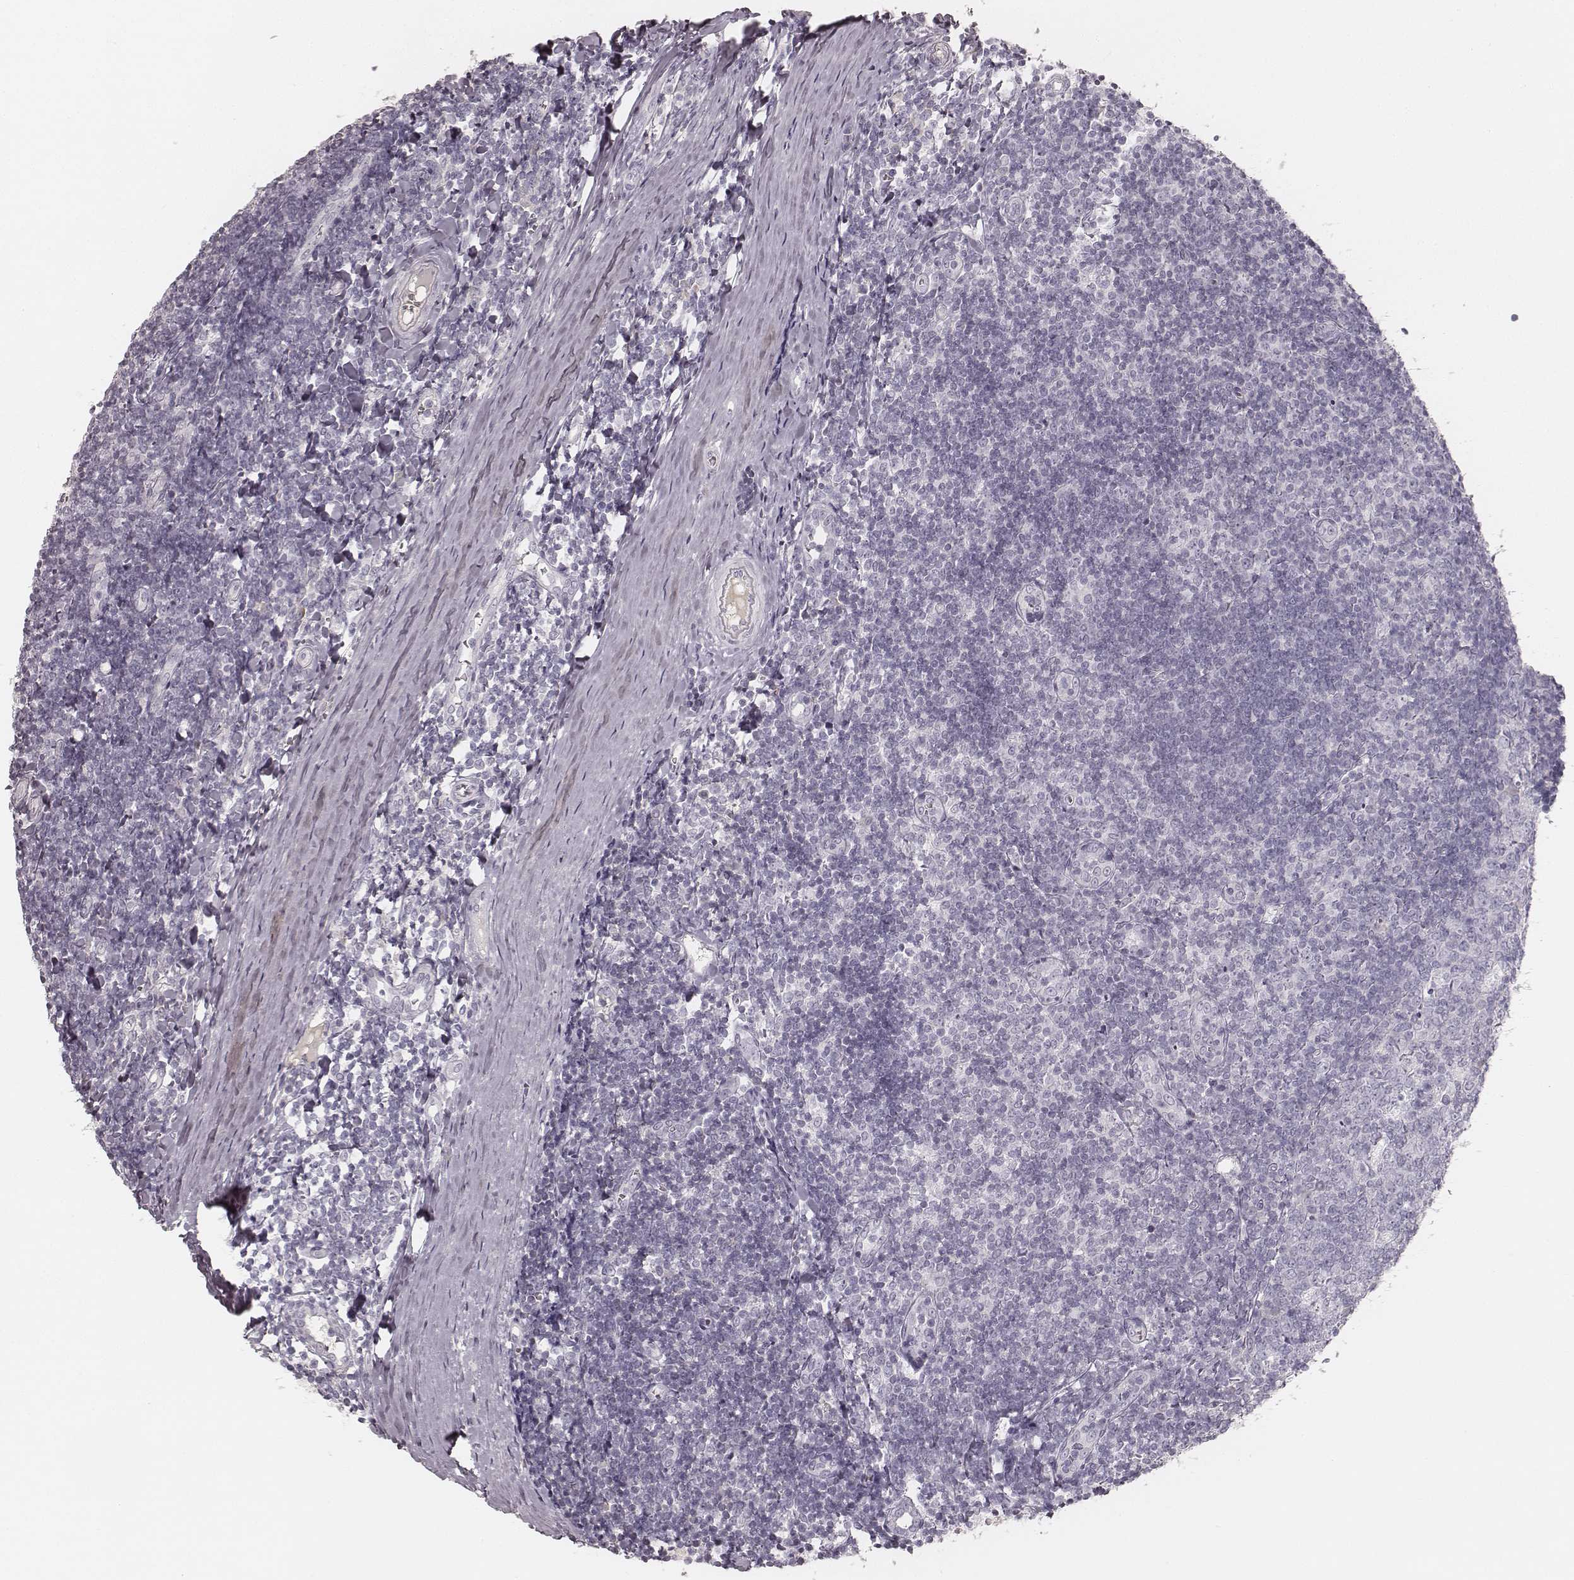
{"staining": {"intensity": "negative", "quantity": "none", "location": "none"}, "tissue": "tonsil", "cell_type": "Germinal center cells", "image_type": "normal", "snomed": [{"axis": "morphology", "description": "Normal tissue, NOS"}, {"axis": "topography", "description": "Tonsil"}], "caption": "A photomicrograph of tonsil stained for a protein exhibits no brown staining in germinal center cells. (Stains: DAB IHC with hematoxylin counter stain, Microscopy: brightfield microscopy at high magnification).", "gene": "KRT31", "patient": {"sex": "female", "age": 12}}